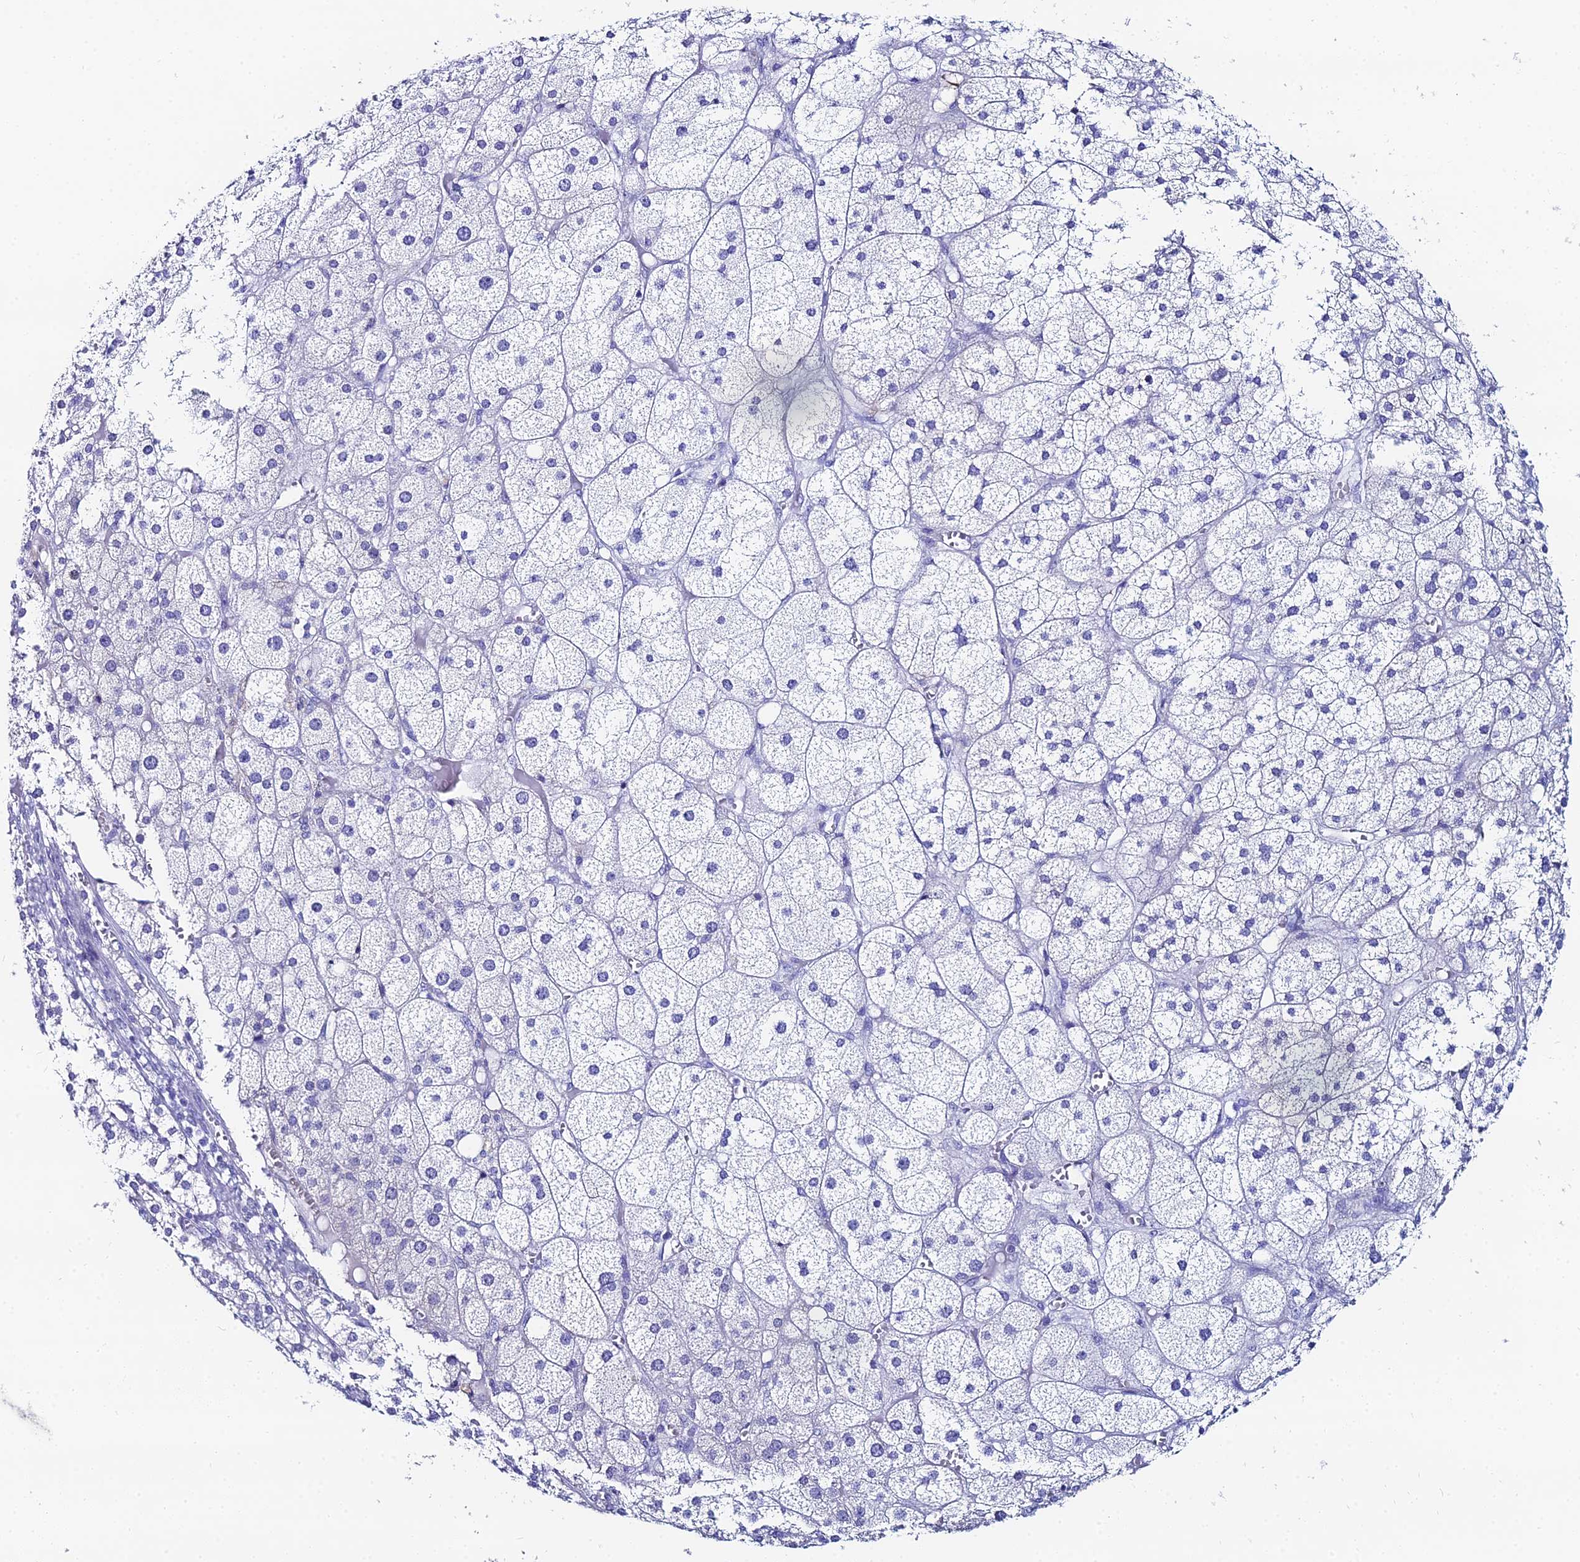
{"staining": {"intensity": "moderate", "quantity": "<25%", "location": "cytoplasmic/membranous"}, "tissue": "adrenal gland", "cell_type": "Glandular cells", "image_type": "normal", "snomed": [{"axis": "morphology", "description": "Normal tissue, NOS"}, {"axis": "topography", "description": "Adrenal gland"}], "caption": "A brown stain labels moderate cytoplasmic/membranous staining of a protein in glandular cells of normal human adrenal gland.", "gene": "HSPA1L", "patient": {"sex": "female", "age": 61}}